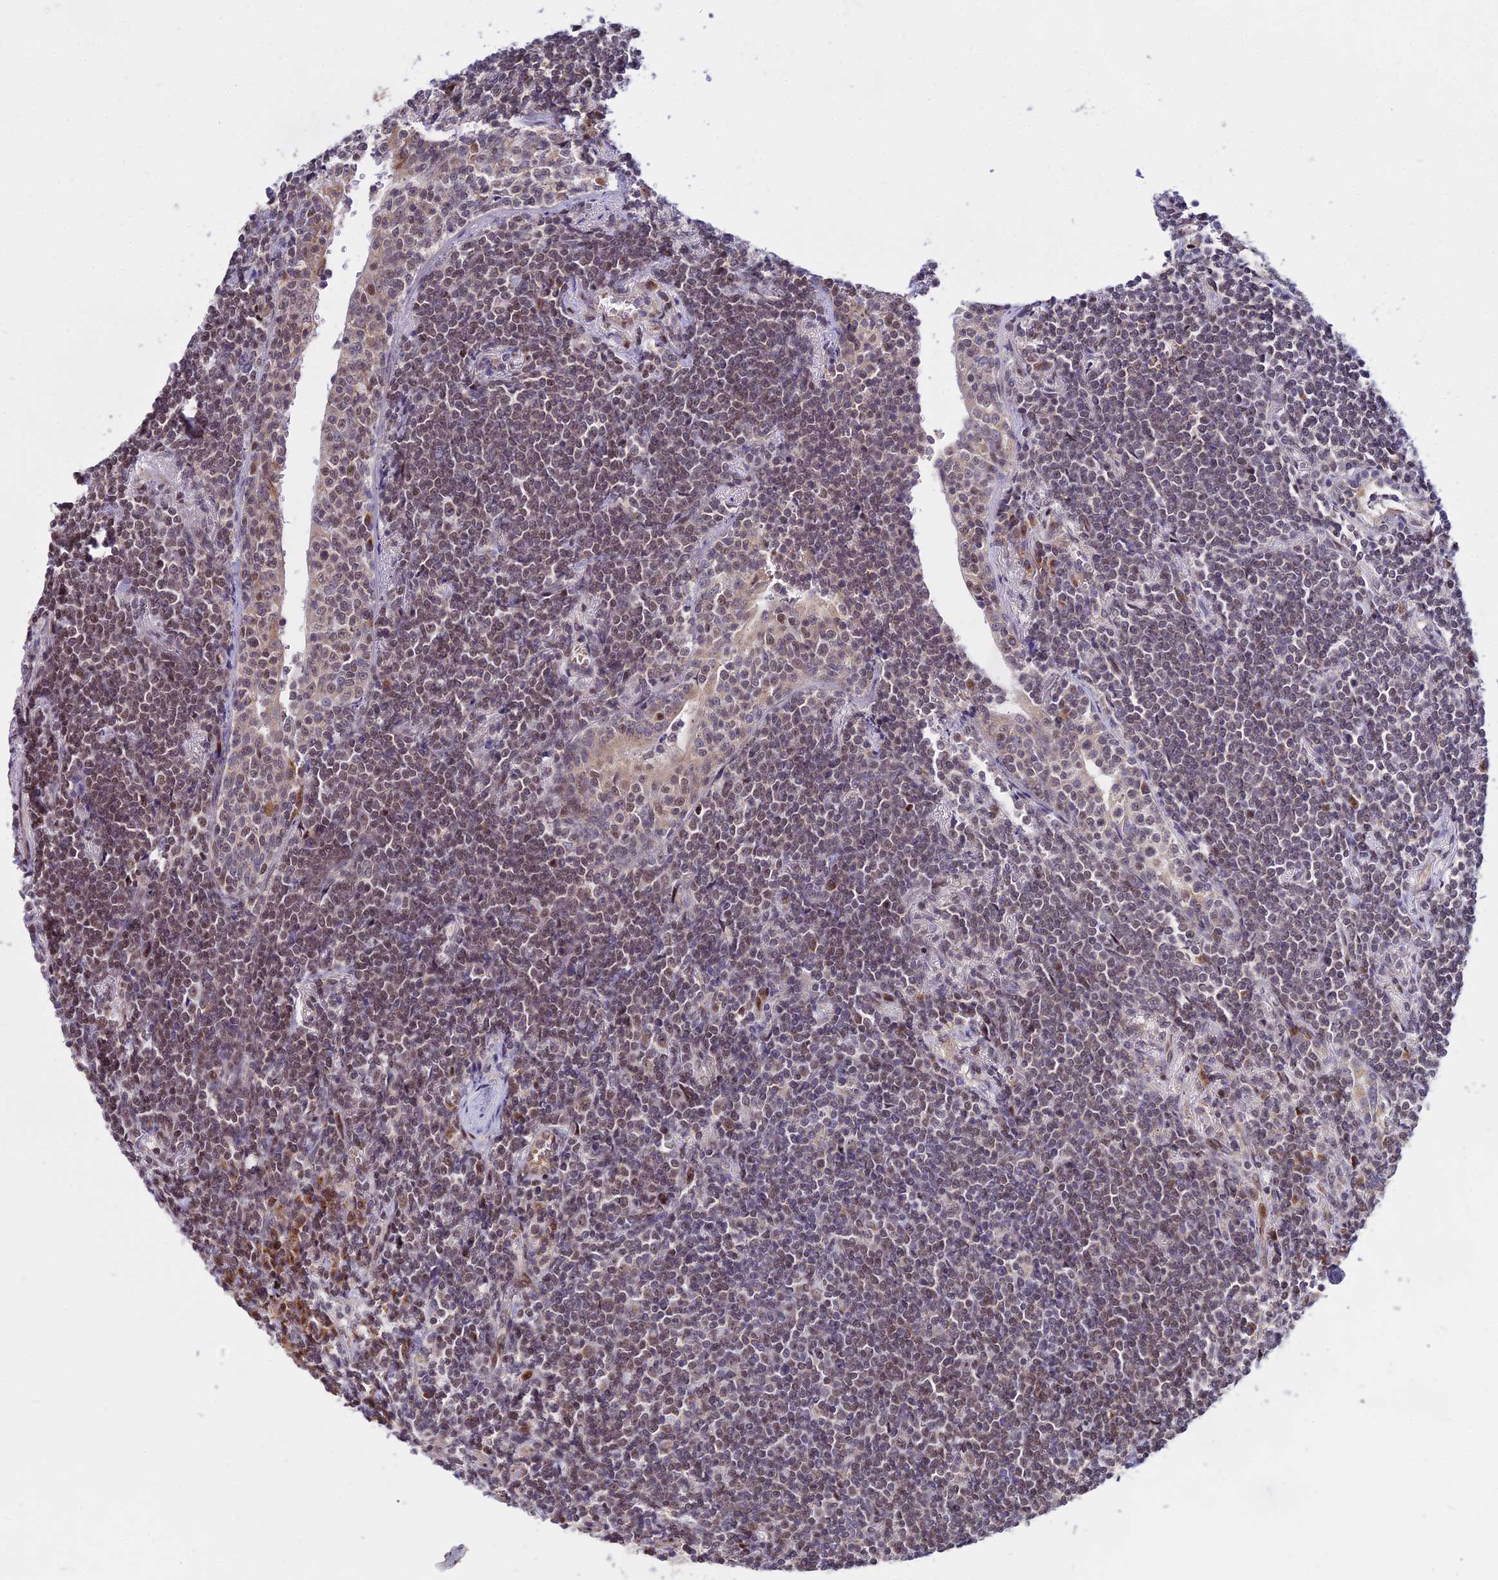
{"staining": {"intensity": "moderate", "quantity": "25%-75%", "location": "nuclear"}, "tissue": "lymphoma", "cell_type": "Tumor cells", "image_type": "cancer", "snomed": [{"axis": "morphology", "description": "Malignant lymphoma, non-Hodgkin's type, Low grade"}, {"axis": "topography", "description": "Lung"}], "caption": "DAB (3,3'-diaminobenzidine) immunohistochemical staining of lymphoma demonstrates moderate nuclear protein expression in about 25%-75% of tumor cells. The protein is shown in brown color, while the nuclei are stained blue.", "gene": "CIB3", "patient": {"sex": "female", "age": 71}}